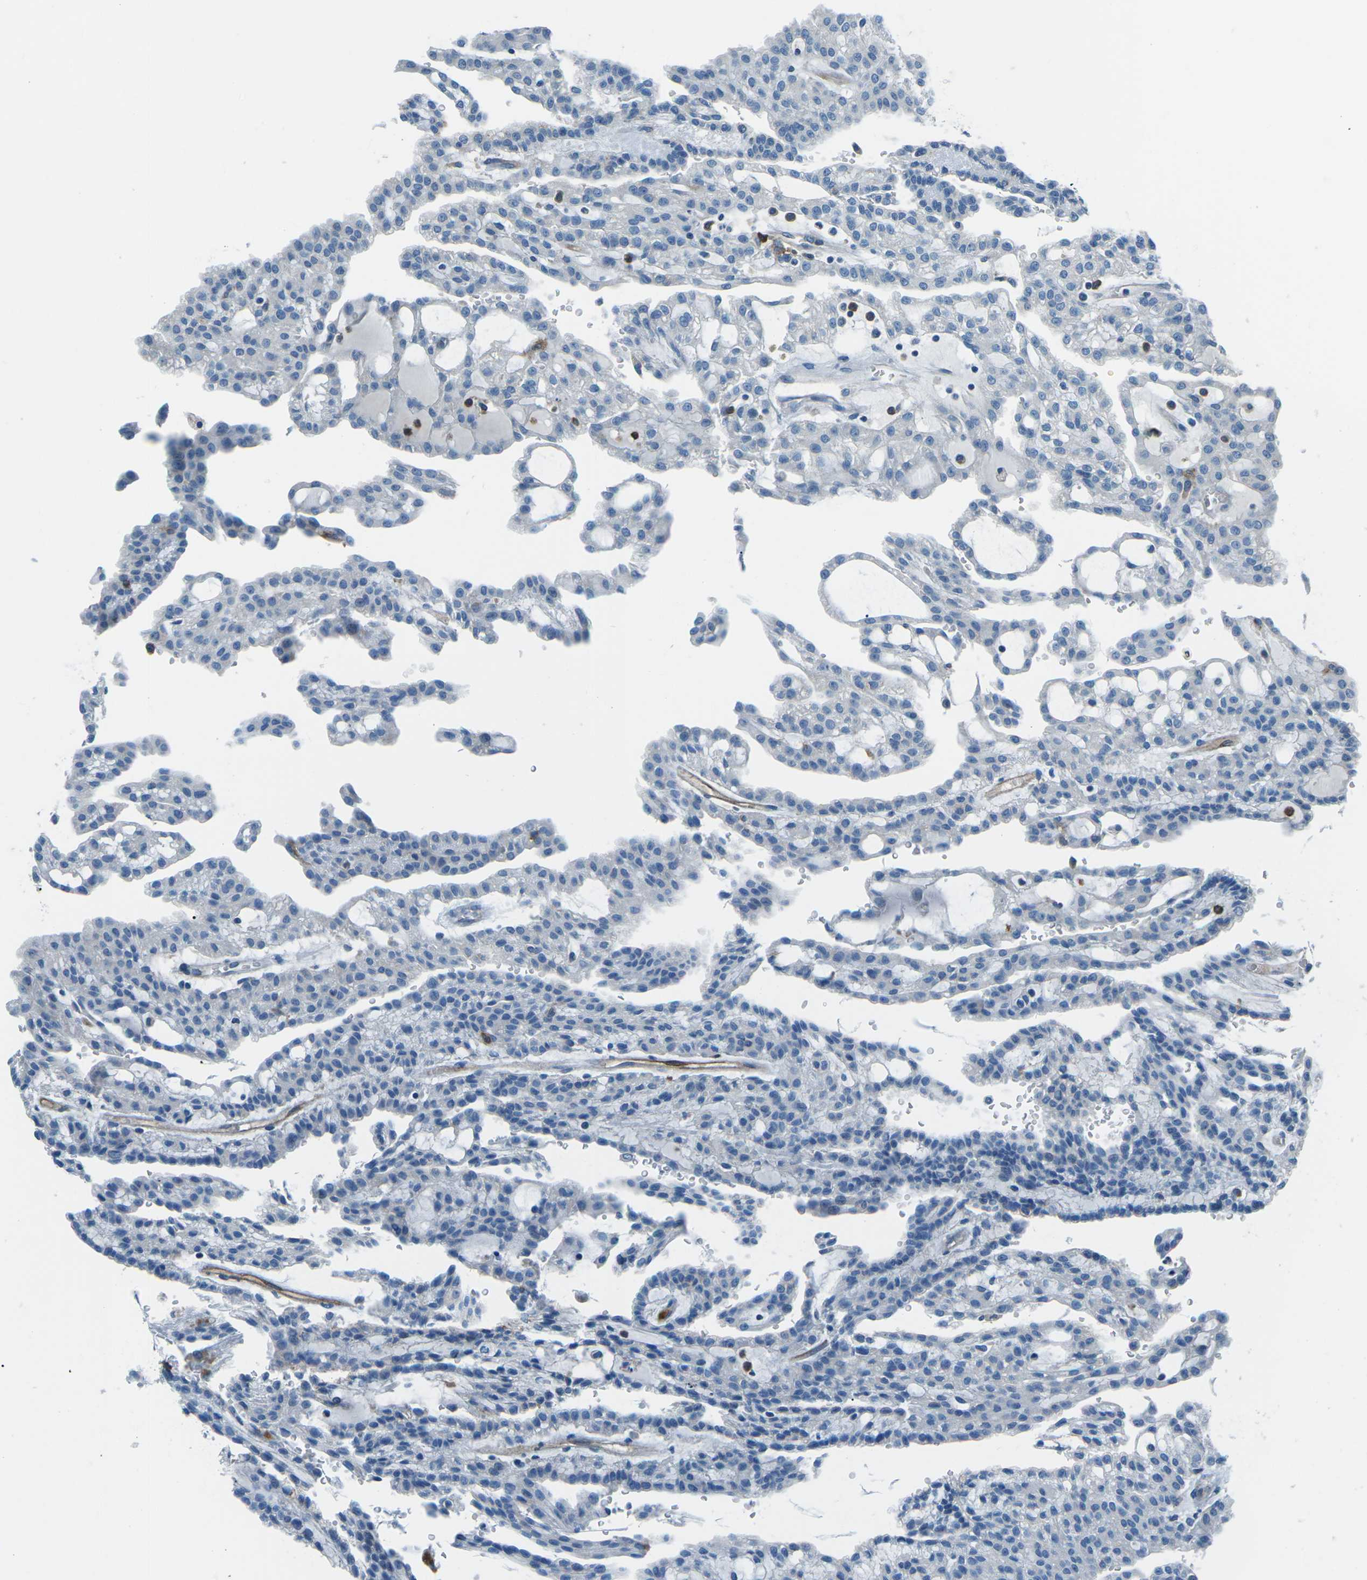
{"staining": {"intensity": "negative", "quantity": "none", "location": "none"}, "tissue": "renal cancer", "cell_type": "Tumor cells", "image_type": "cancer", "snomed": [{"axis": "morphology", "description": "Adenocarcinoma, NOS"}, {"axis": "topography", "description": "Kidney"}], "caption": "High power microscopy image of an immunohistochemistry histopathology image of renal cancer (adenocarcinoma), revealing no significant positivity in tumor cells.", "gene": "CD1D", "patient": {"sex": "male", "age": 63}}